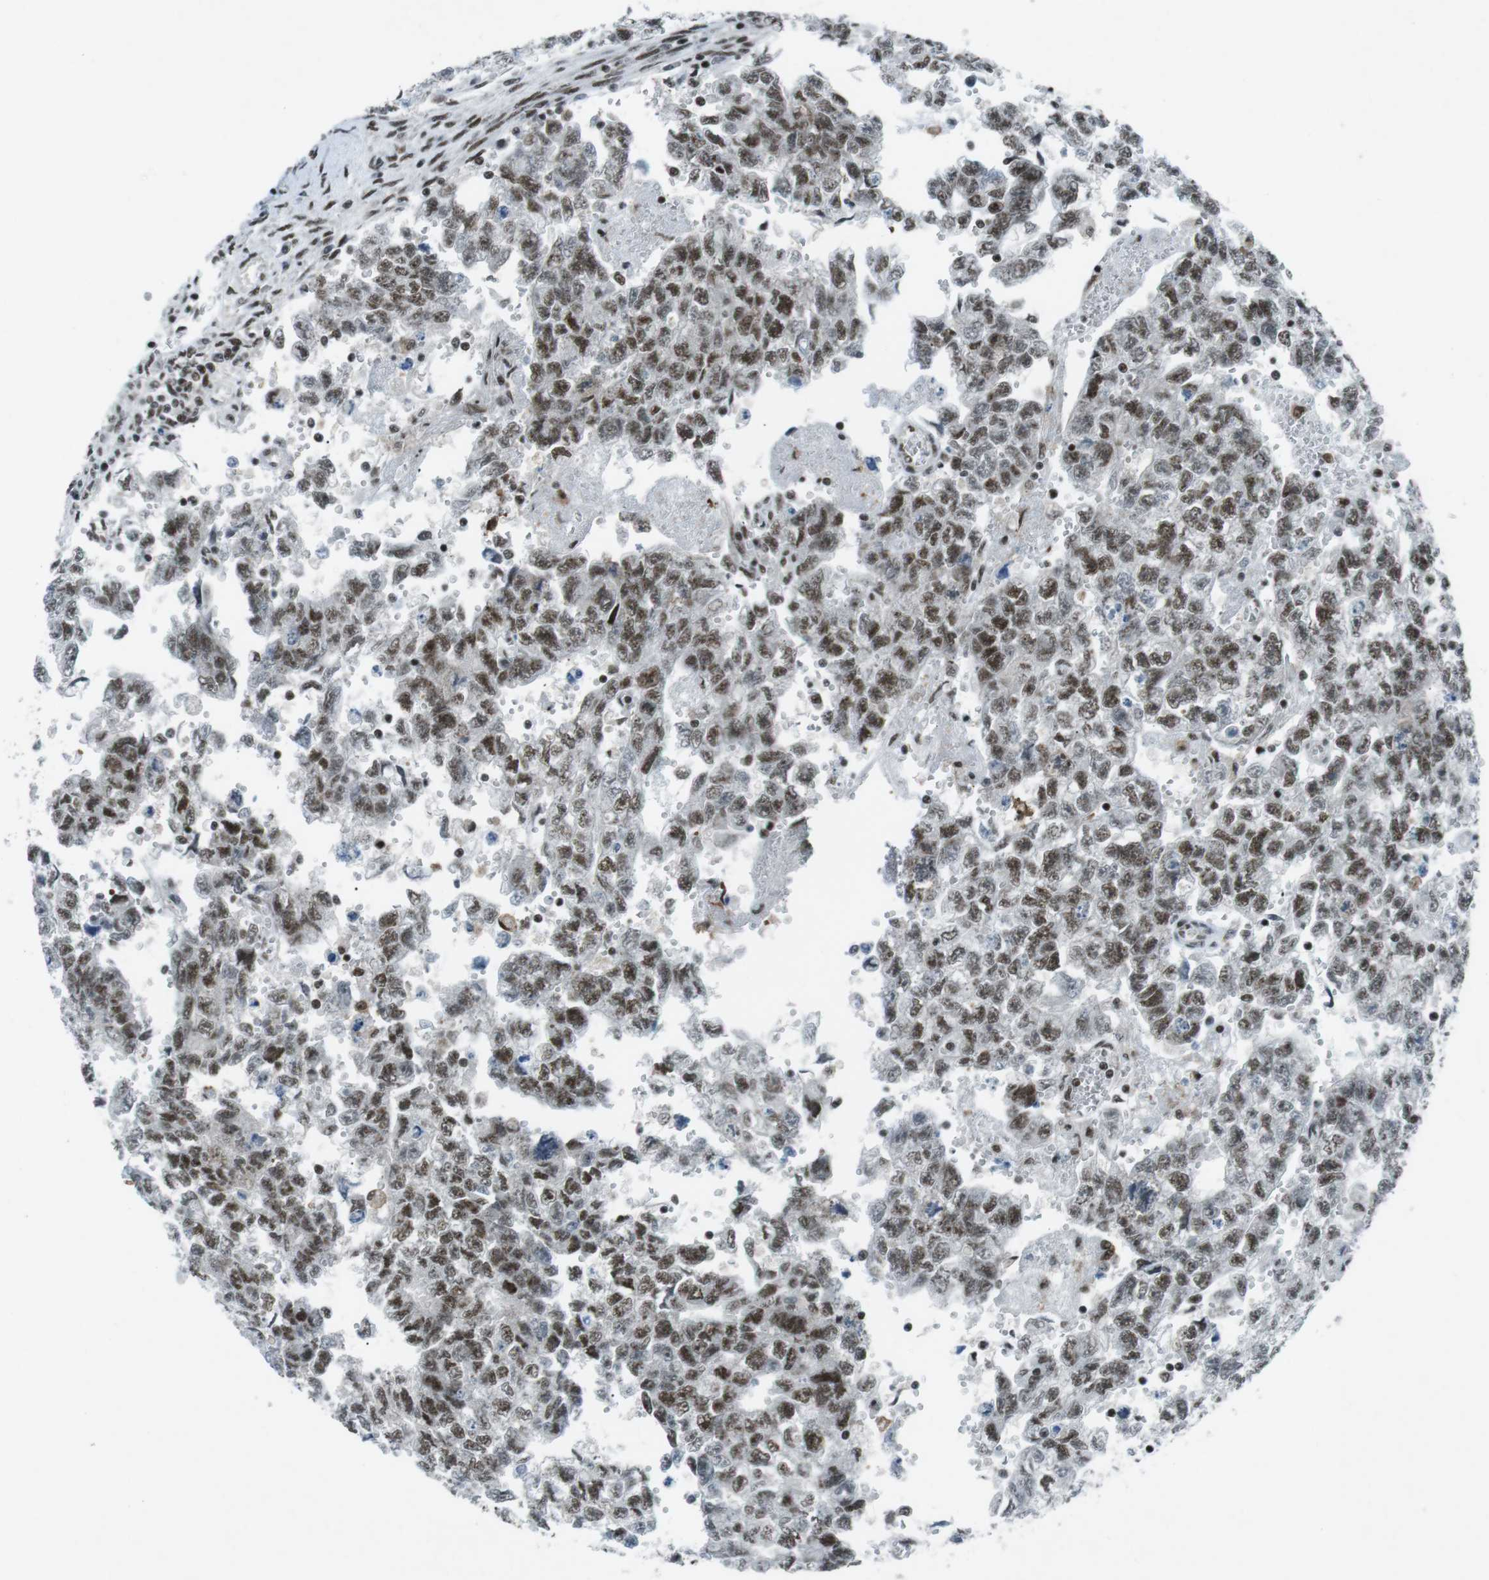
{"staining": {"intensity": "strong", "quantity": ">75%", "location": "nuclear"}, "tissue": "testis cancer", "cell_type": "Tumor cells", "image_type": "cancer", "snomed": [{"axis": "morphology", "description": "Seminoma, NOS"}, {"axis": "morphology", "description": "Carcinoma, Embryonal, NOS"}, {"axis": "topography", "description": "Testis"}], "caption": "Immunohistochemical staining of testis embryonal carcinoma exhibits high levels of strong nuclear protein expression in about >75% of tumor cells.", "gene": "TAF1", "patient": {"sex": "male", "age": 38}}